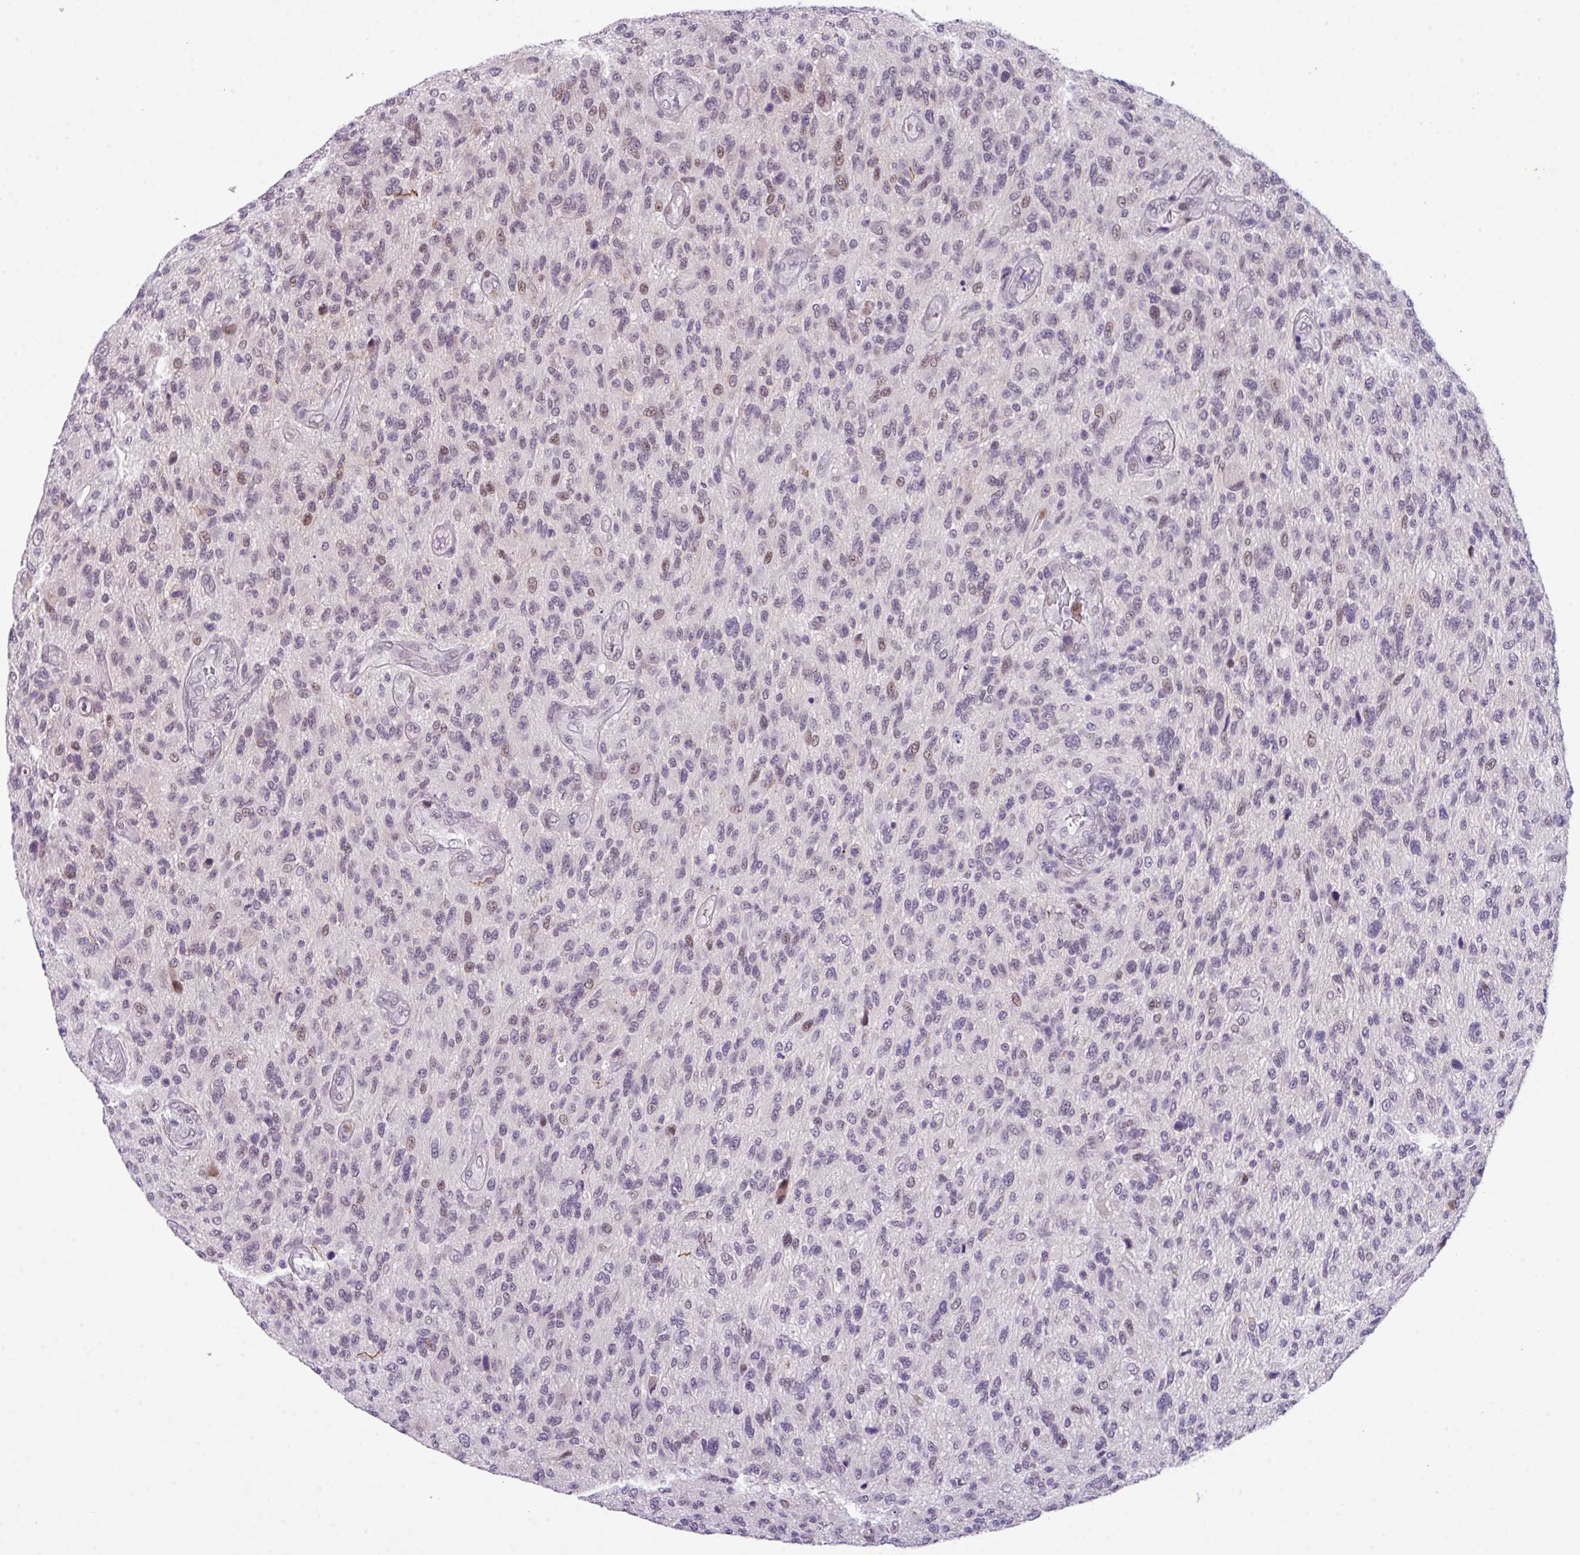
{"staining": {"intensity": "weak", "quantity": "<25%", "location": "nuclear"}, "tissue": "glioma", "cell_type": "Tumor cells", "image_type": "cancer", "snomed": [{"axis": "morphology", "description": "Glioma, malignant, High grade"}, {"axis": "topography", "description": "Brain"}], "caption": "DAB (3,3'-diaminobenzidine) immunohistochemical staining of glioma shows no significant expression in tumor cells. (Stains: DAB (3,3'-diaminobenzidine) immunohistochemistry (IHC) with hematoxylin counter stain, Microscopy: brightfield microscopy at high magnification).", "gene": "ZFP3", "patient": {"sex": "male", "age": 47}}